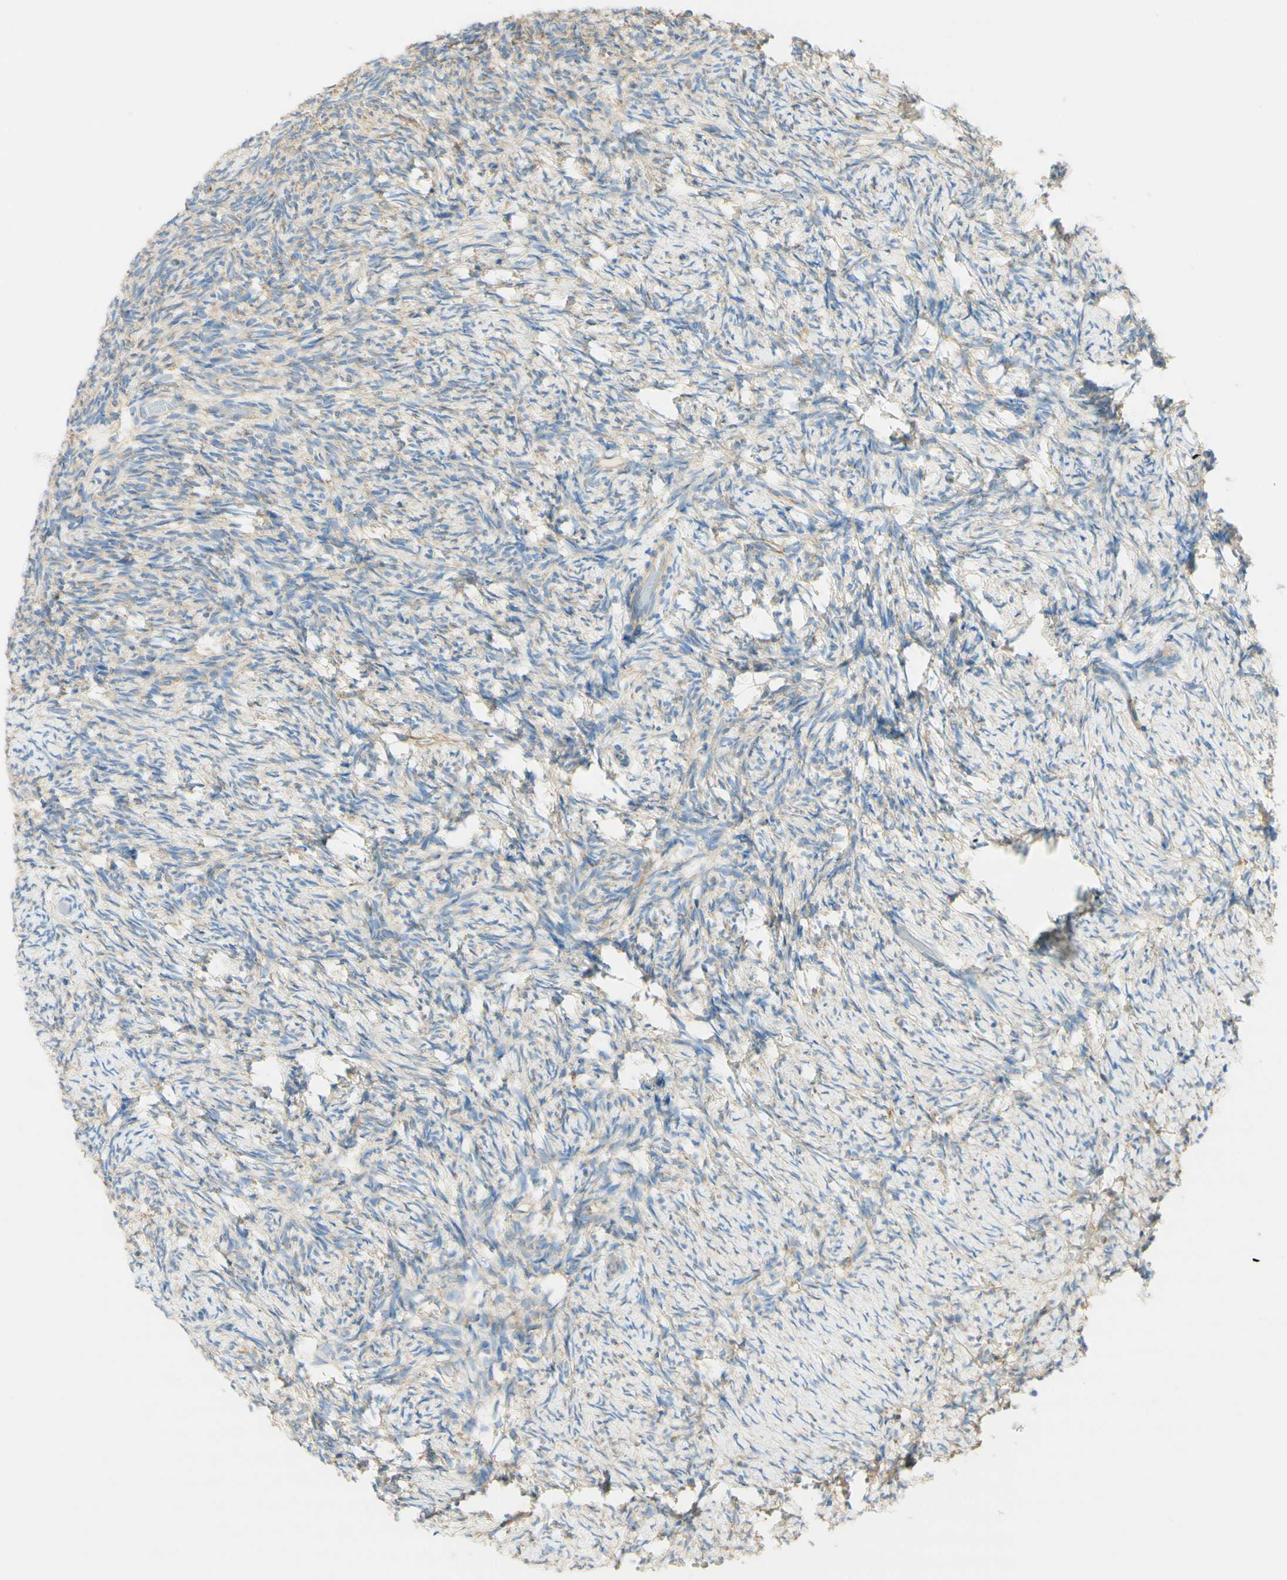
{"staining": {"intensity": "weak", "quantity": "<25%", "location": "cytoplasmic/membranous"}, "tissue": "ovary", "cell_type": "Ovarian stroma cells", "image_type": "normal", "snomed": [{"axis": "morphology", "description": "Normal tissue, NOS"}, {"axis": "topography", "description": "Ovary"}], "caption": "IHC of benign ovary exhibits no positivity in ovarian stroma cells.", "gene": "CLTC", "patient": {"sex": "female", "age": 60}}